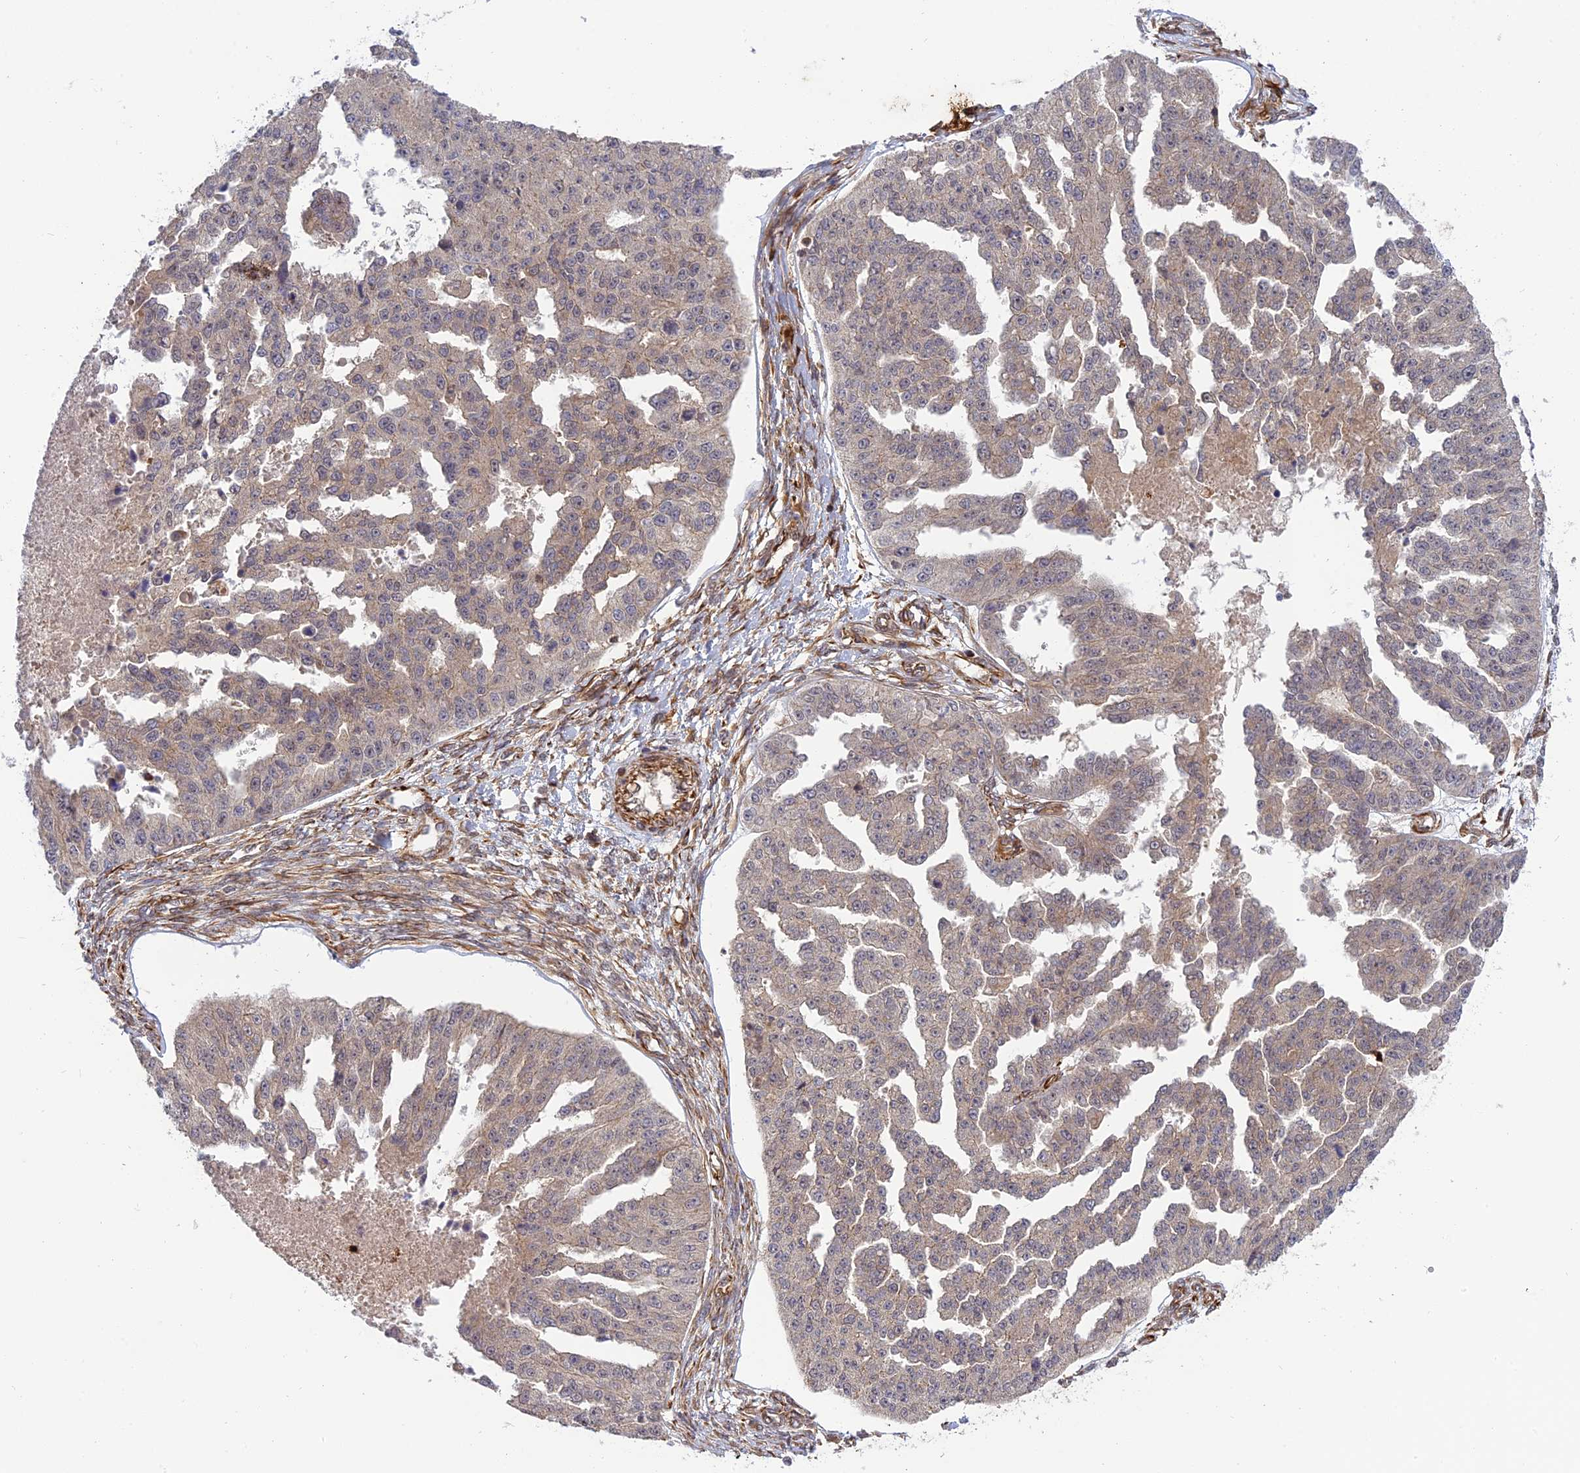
{"staining": {"intensity": "weak", "quantity": "<25%", "location": "cytoplasmic/membranous"}, "tissue": "ovarian cancer", "cell_type": "Tumor cells", "image_type": "cancer", "snomed": [{"axis": "morphology", "description": "Cystadenocarcinoma, serous, NOS"}, {"axis": "topography", "description": "Ovary"}], "caption": "Immunohistochemistry photomicrograph of neoplastic tissue: human ovarian serous cystadenocarcinoma stained with DAB (3,3'-diaminobenzidine) demonstrates no significant protein staining in tumor cells.", "gene": "PHLDB3", "patient": {"sex": "female", "age": 58}}